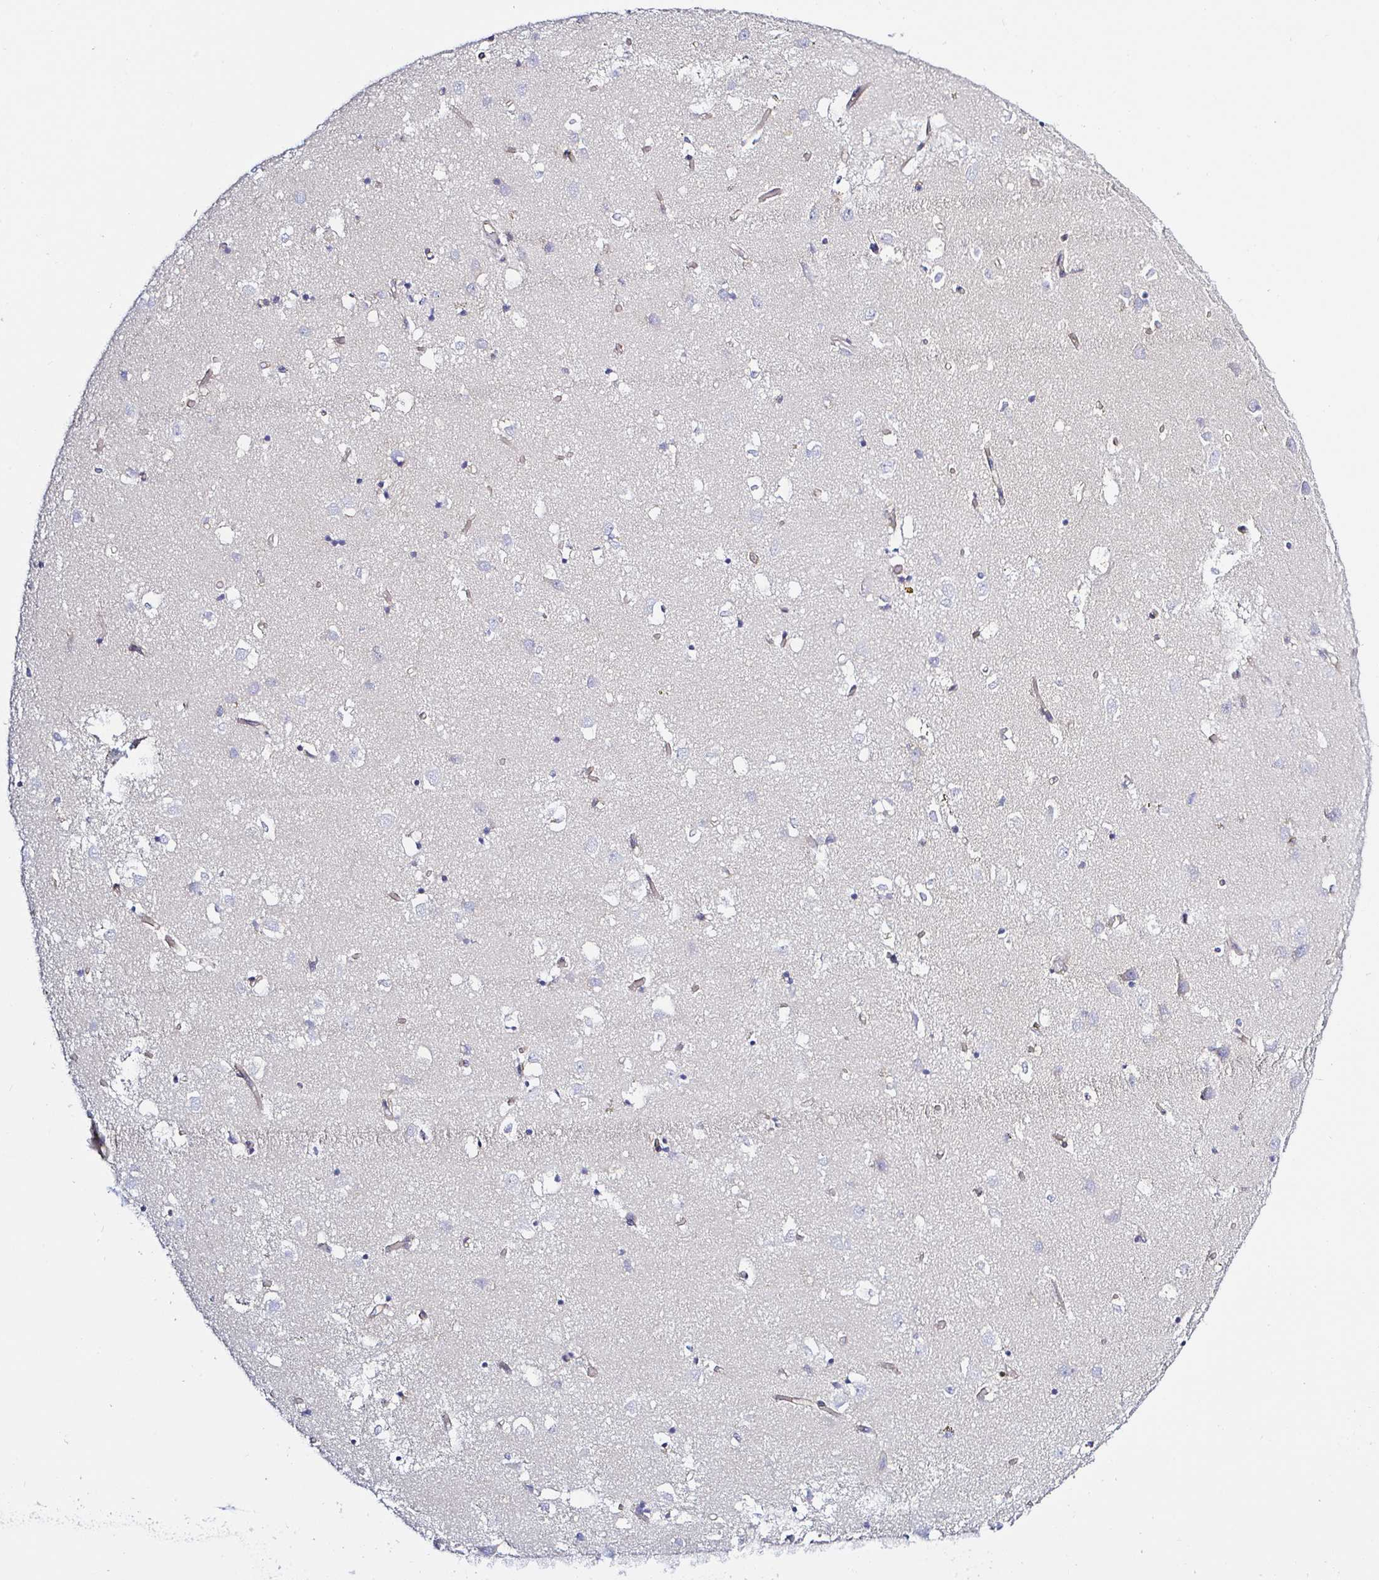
{"staining": {"intensity": "negative", "quantity": "none", "location": "none"}, "tissue": "caudate", "cell_type": "Glial cells", "image_type": "normal", "snomed": [{"axis": "morphology", "description": "Normal tissue, NOS"}, {"axis": "topography", "description": "Lateral ventricle wall"}], "caption": "An image of caudate stained for a protein exhibits no brown staining in glial cells. (Stains: DAB immunohistochemistry (IHC) with hematoxylin counter stain, Microscopy: brightfield microscopy at high magnification).", "gene": "ARL4D", "patient": {"sex": "male", "age": 70}}